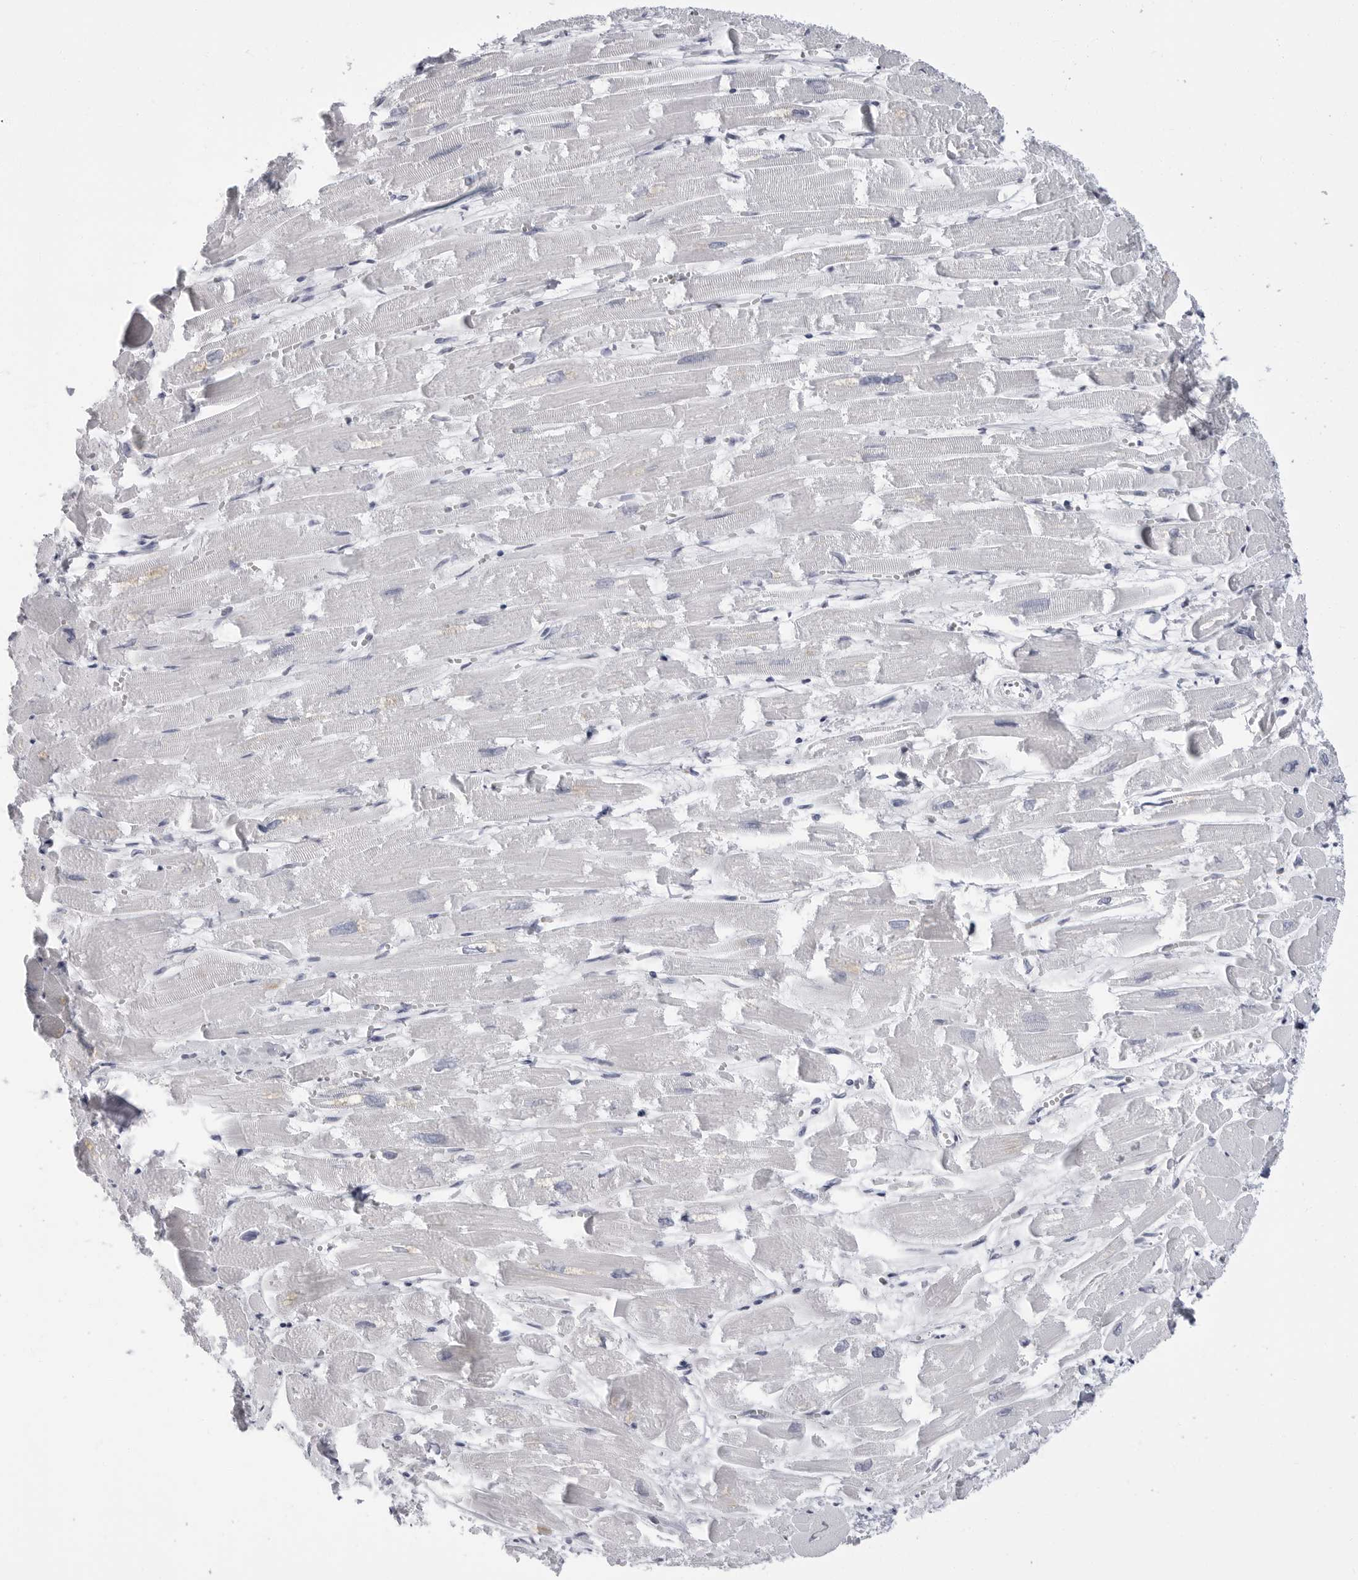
{"staining": {"intensity": "negative", "quantity": "none", "location": "none"}, "tissue": "heart muscle", "cell_type": "Cardiomyocytes", "image_type": "normal", "snomed": [{"axis": "morphology", "description": "Normal tissue, NOS"}, {"axis": "topography", "description": "Heart"}], "caption": "DAB immunohistochemical staining of normal heart muscle displays no significant positivity in cardiomyocytes. The staining is performed using DAB (3,3'-diaminobenzidine) brown chromogen with nuclei counter-stained in using hematoxylin.", "gene": "ERICH3", "patient": {"sex": "male", "age": 54}}